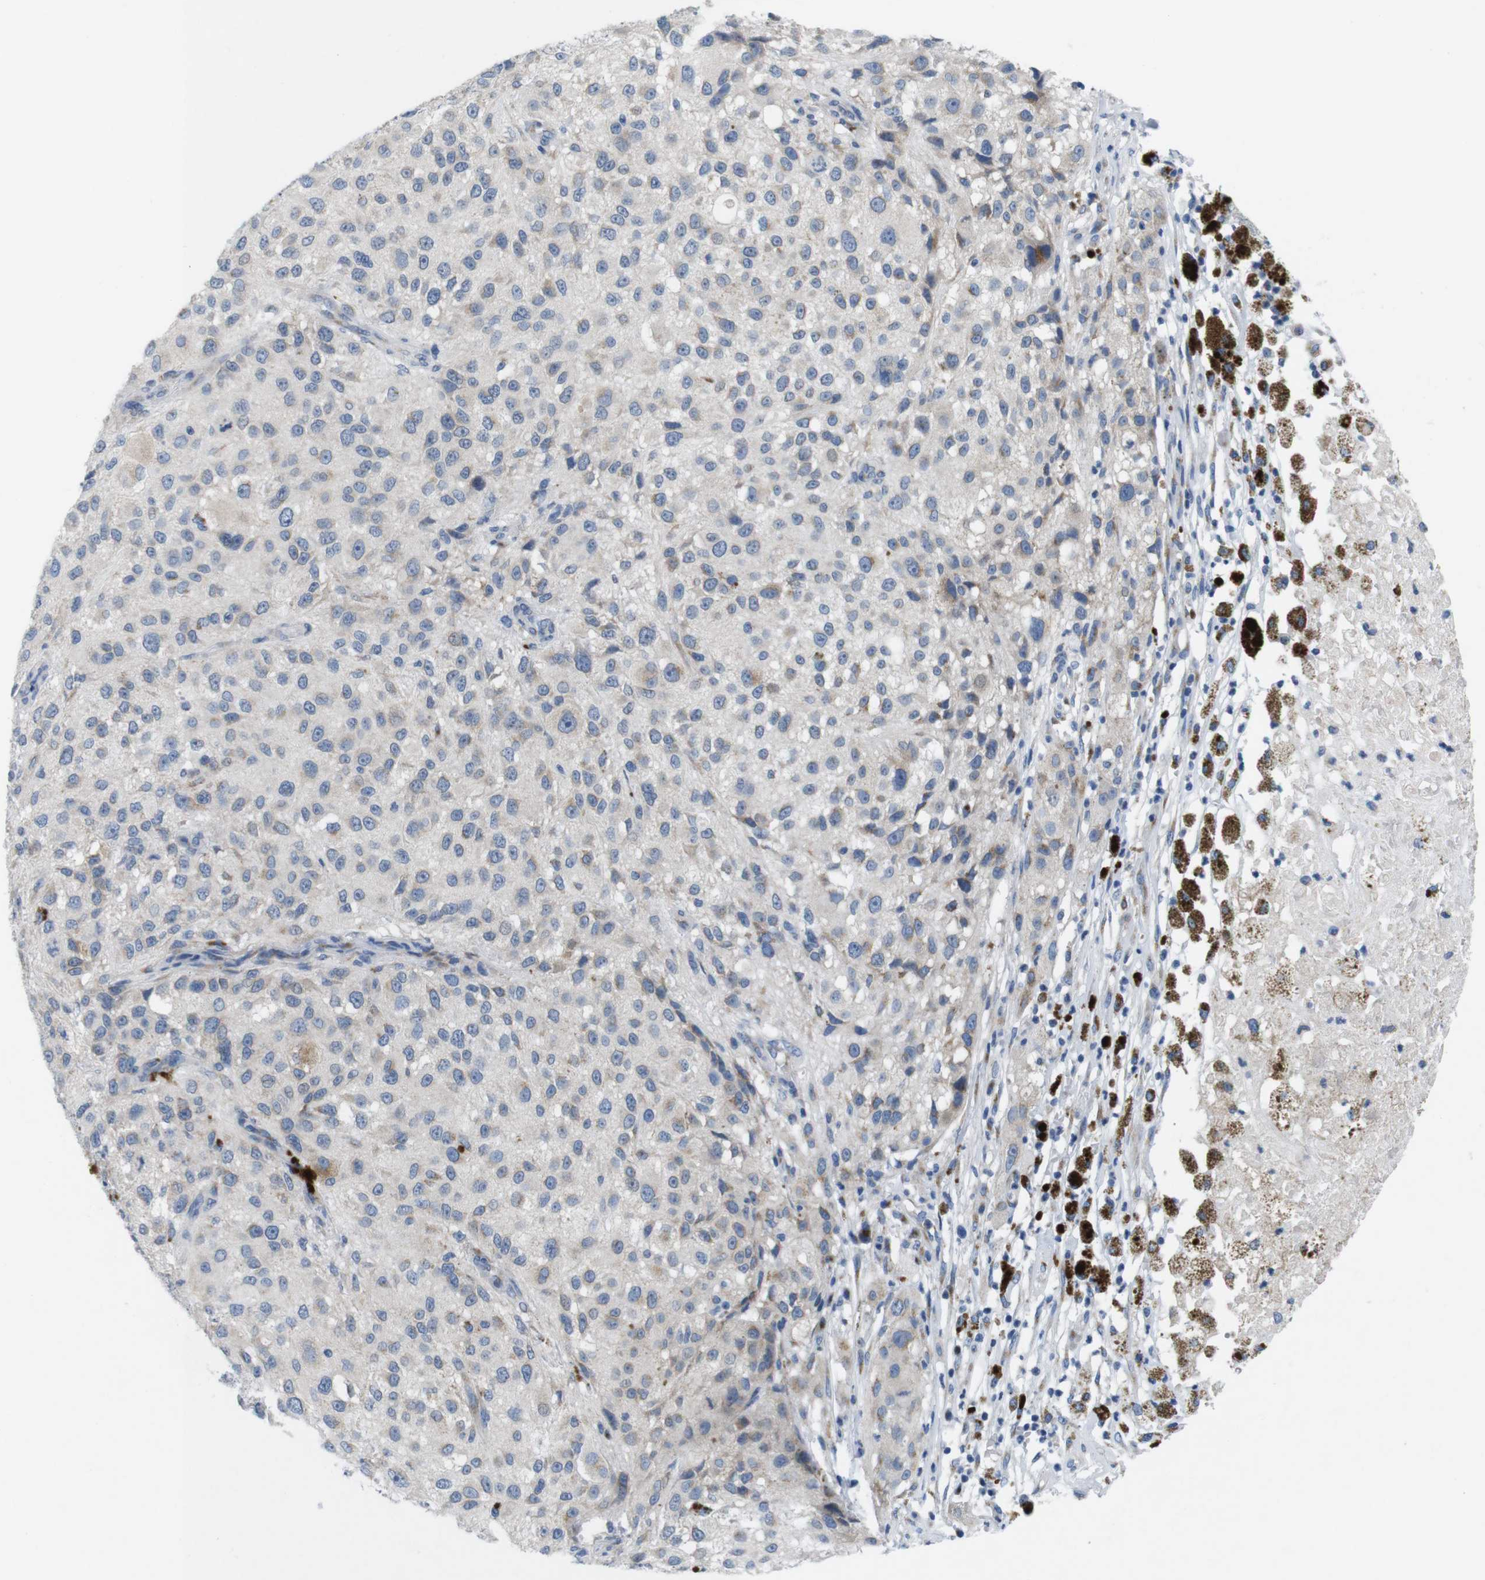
{"staining": {"intensity": "weak", "quantity": "25%-75%", "location": "cytoplasmic/membranous"}, "tissue": "melanoma", "cell_type": "Tumor cells", "image_type": "cancer", "snomed": [{"axis": "morphology", "description": "Necrosis, NOS"}, {"axis": "morphology", "description": "Malignant melanoma, NOS"}, {"axis": "topography", "description": "Skin"}], "caption": "Brown immunohistochemical staining in malignant melanoma displays weak cytoplasmic/membranous positivity in about 25%-75% of tumor cells.", "gene": "GOLGA2", "patient": {"sex": "female", "age": 87}}